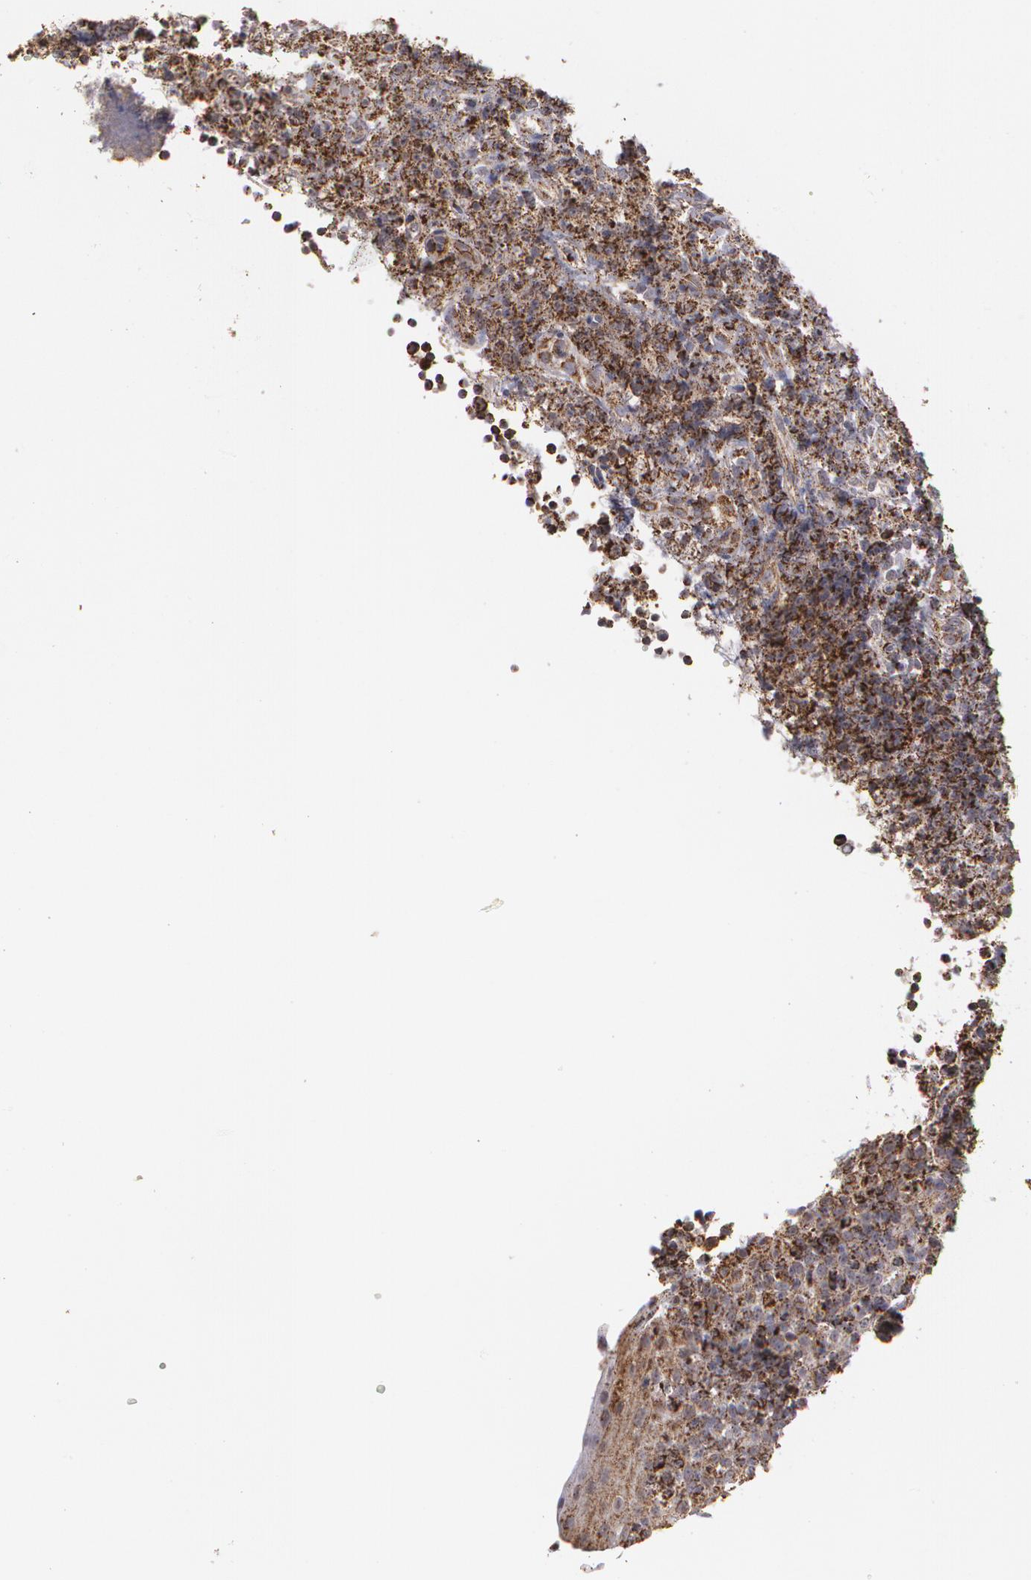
{"staining": {"intensity": "moderate", "quantity": ">75%", "location": "cytoplasmic/membranous"}, "tissue": "tonsil", "cell_type": "Germinal center cells", "image_type": "normal", "snomed": [{"axis": "morphology", "description": "Normal tissue, NOS"}, {"axis": "topography", "description": "Tonsil"}], "caption": "High-power microscopy captured an IHC histopathology image of normal tonsil, revealing moderate cytoplasmic/membranous expression in about >75% of germinal center cells. (Brightfield microscopy of DAB IHC at high magnification).", "gene": "HSPD1", "patient": {"sex": "female", "age": 40}}